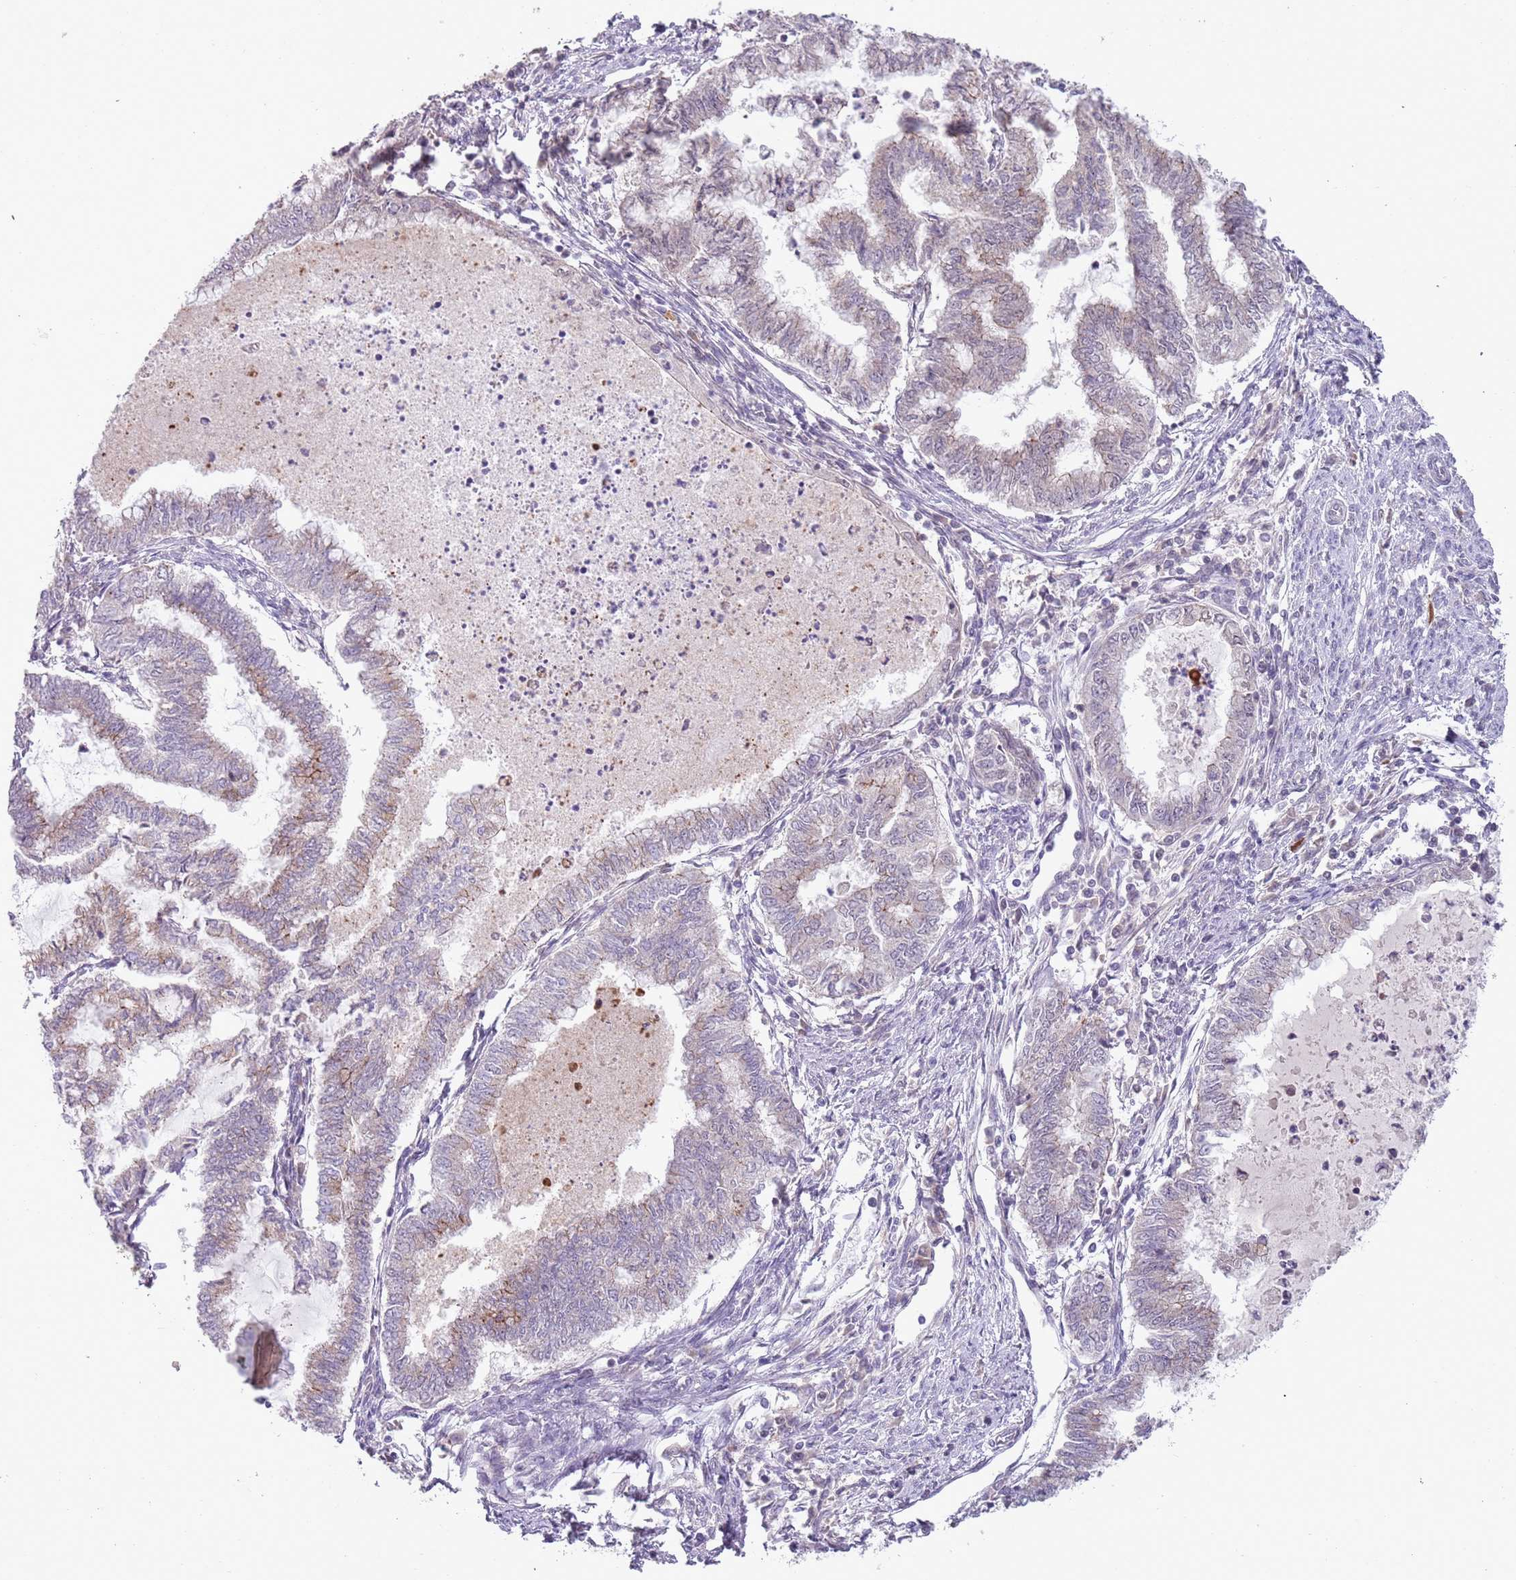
{"staining": {"intensity": "weak", "quantity": "<25%", "location": "cytoplasmic/membranous"}, "tissue": "endometrial cancer", "cell_type": "Tumor cells", "image_type": "cancer", "snomed": [{"axis": "morphology", "description": "Adenocarcinoma, NOS"}, {"axis": "topography", "description": "Endometrium"}], "caption": "Endometrial cancer was stained to show a protein in brown. There is no significant staining in tumor cells.", "gene": "TM2D1", "patient": {"sex": "female", "age": 79}}